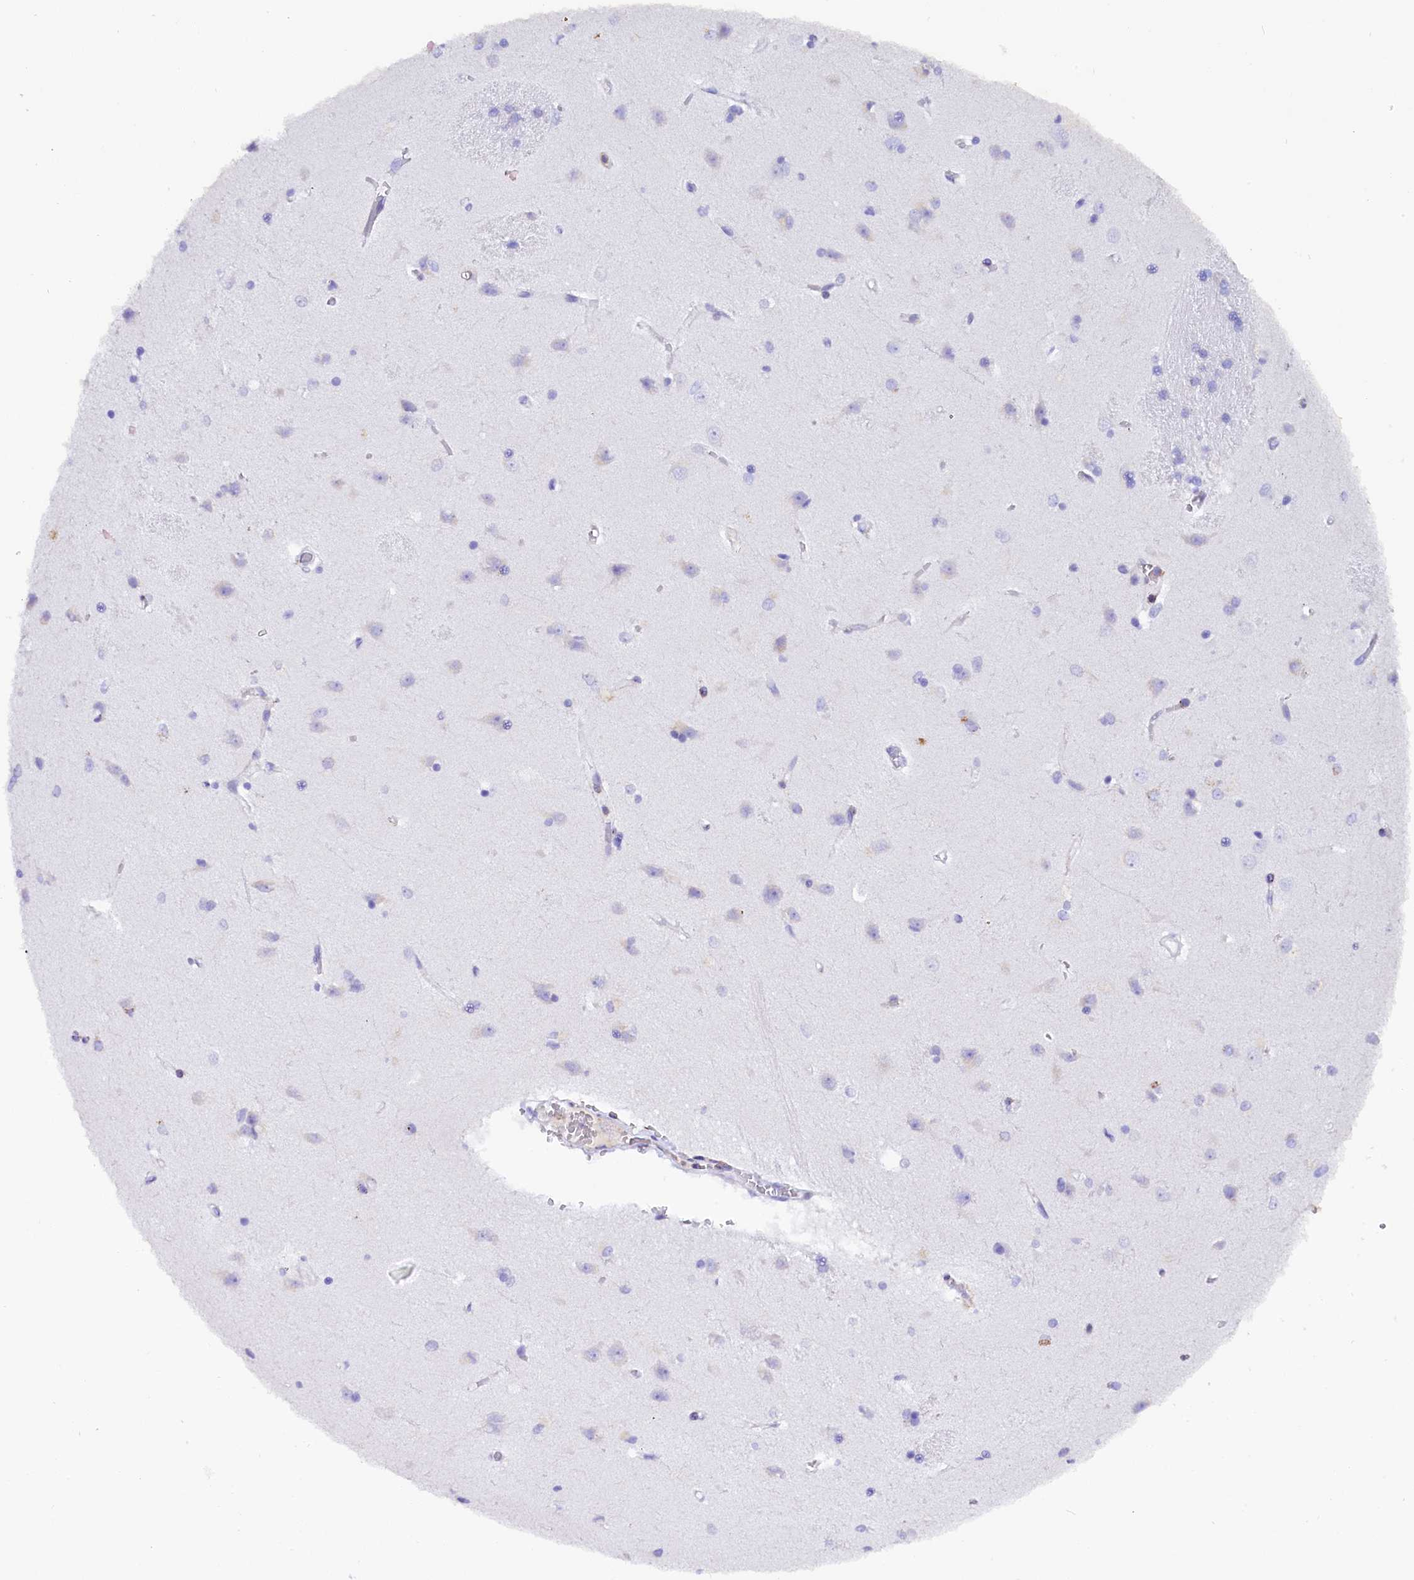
{"staining": {"intensity": "negative", "quantity": "none", "location": "none"}, "tissue": "caudate", "cell_type": "Glial cells", "image_type": "normal", "snomed": [{"axis": "morphology", "description": "Normal tissue, NOS"}, {"axis": "topography", "description": "Lateral ventricle wall"}], "caption": "Immunohistochemical staining of unremarkable caudate displays no significant staining in glial cells. (Immunohistochemistry (ihc), brightfield microscopy, high magnification).", "gene": "CMTR2", "patient": {"sex": "male", "age": 37}}